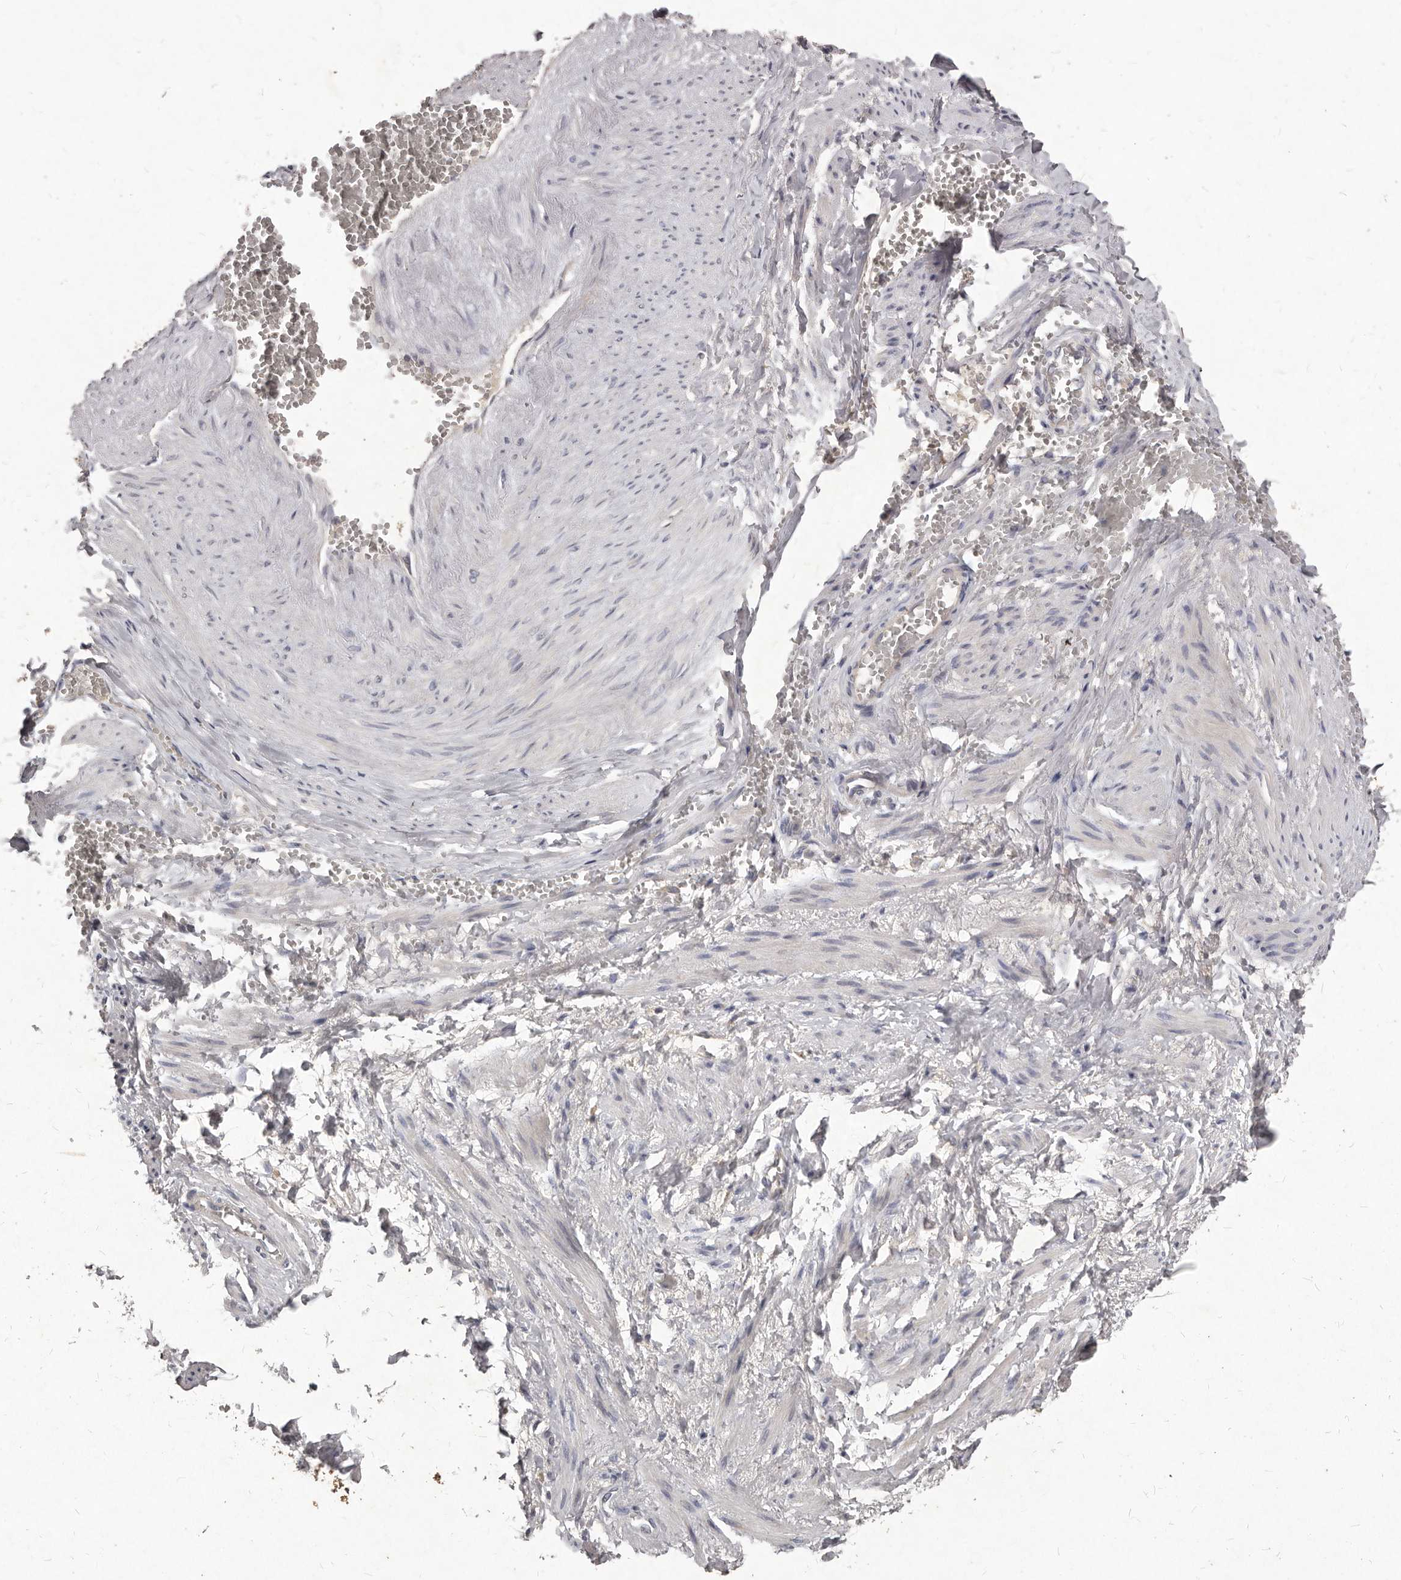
{"staining": {"intensity": "negative", "quantity": "none", "location": "none"}, "tissue": "adipose tissue", "cell_type": "Adipocytes", "image_type": "normal", "snomed": [{"axis": "morphology", "description": "Normal tissue, NOS"}, {"axis": "topography", "description": "Smooth muscle"}, {"axis": "topography", "description": "Peripheral nerve tissue"}], "caption": "The micrograph demonstrates no significant staining in adipocytes of adipose tissue. (DAB (3,3'-diaminobenzidine) immunohistochemistry (IHC) visualized using brightfield microscopy, high magnification).", "gene": "GPRC5C", "patient": {"sex": "female", "age": 39}}